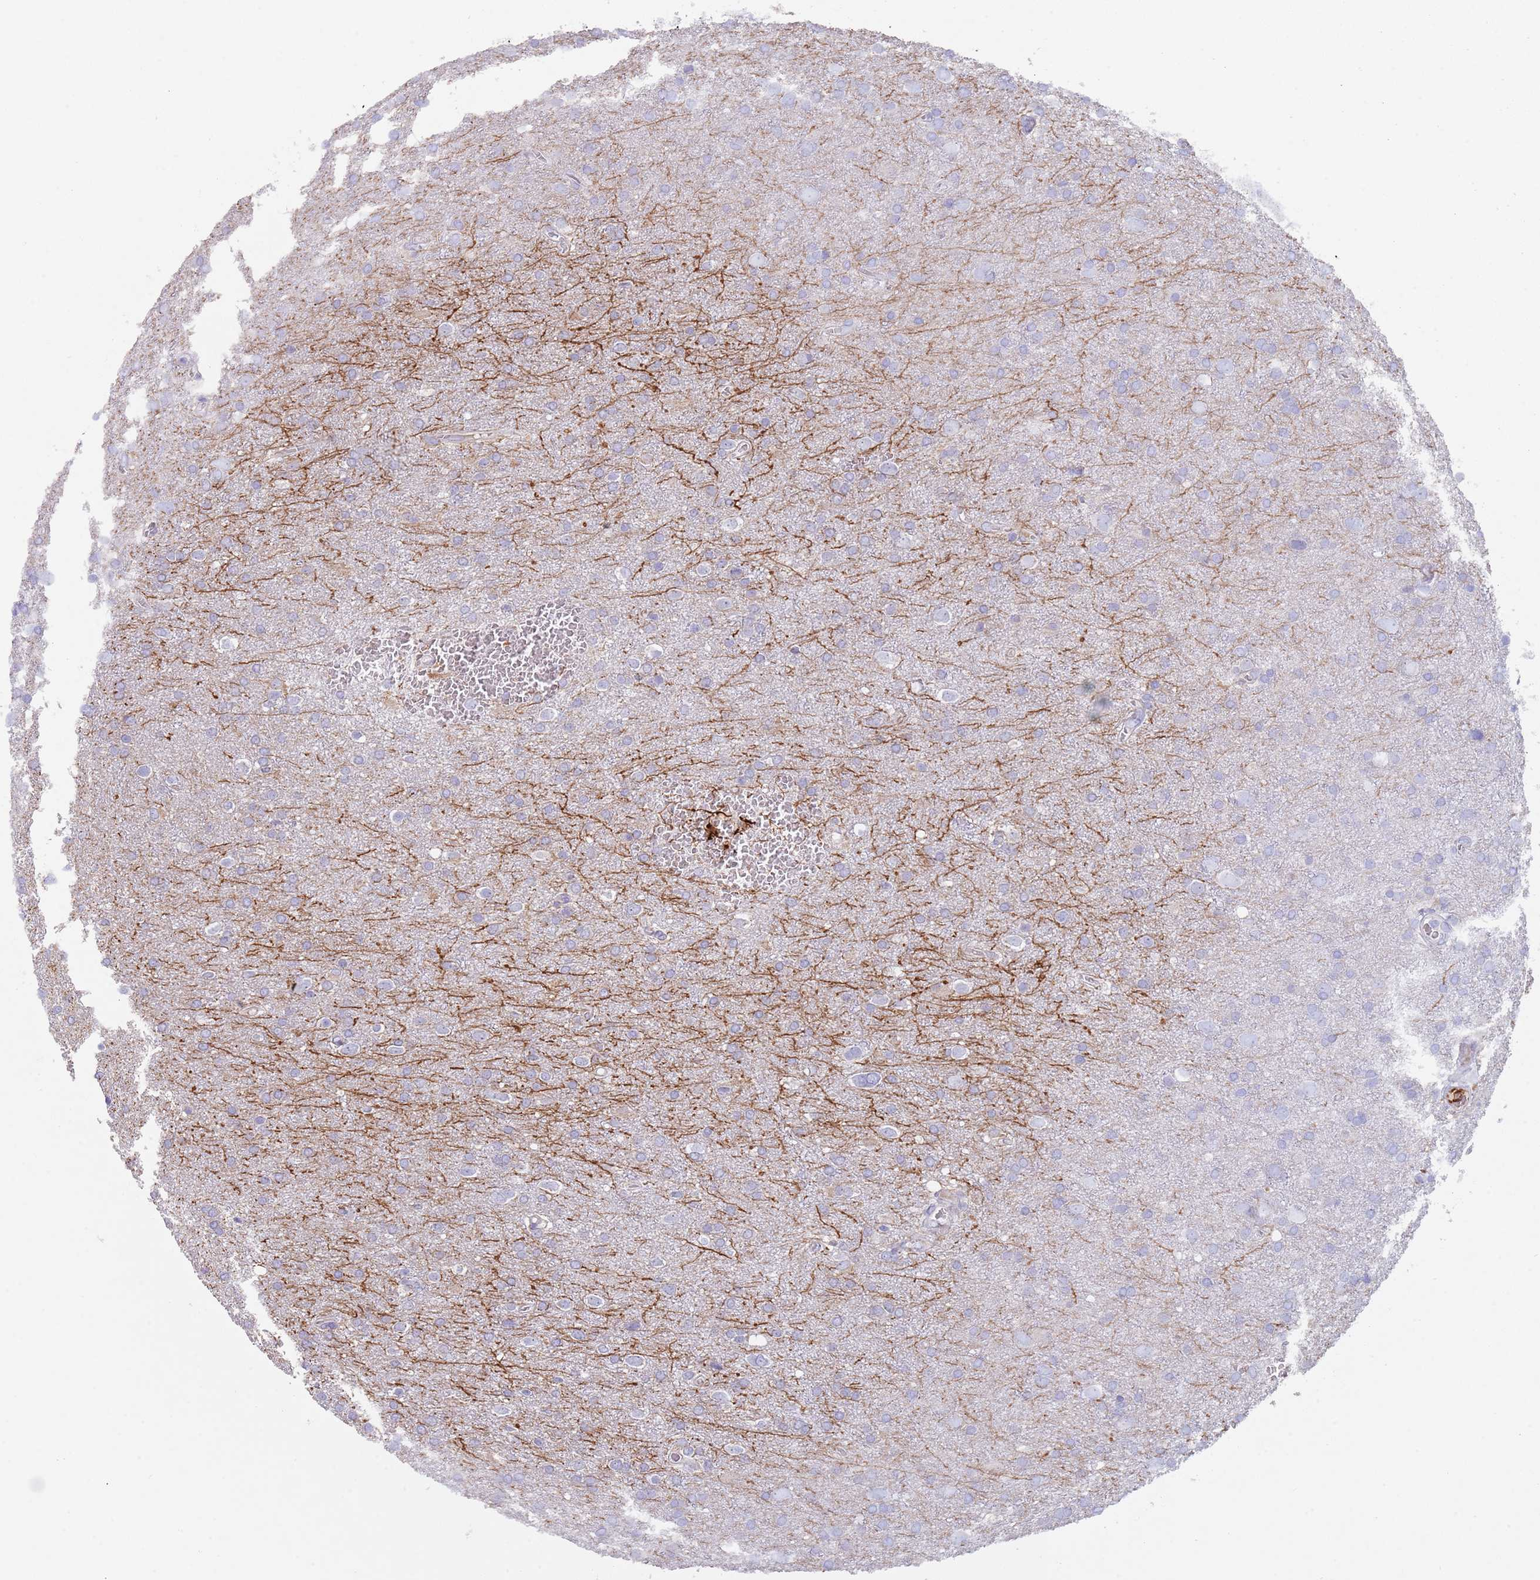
{"staining": {"intensity": "negative", "quantity": "none", "location": "none"}, "tissue": "glioma", "cell_type": "Tumor cells", "image_type": "cancer", "snomed": [{"axis": "morphology", "description": "Glioma, malignant, Low grade"}, {"axis": "topography", "description": "Brain"}], "caption": "A histopathology image of human glioma is negative for staining in tumor cells.", "gene": "TMEM251", "patient": {"sex": "female", "age": 32}}